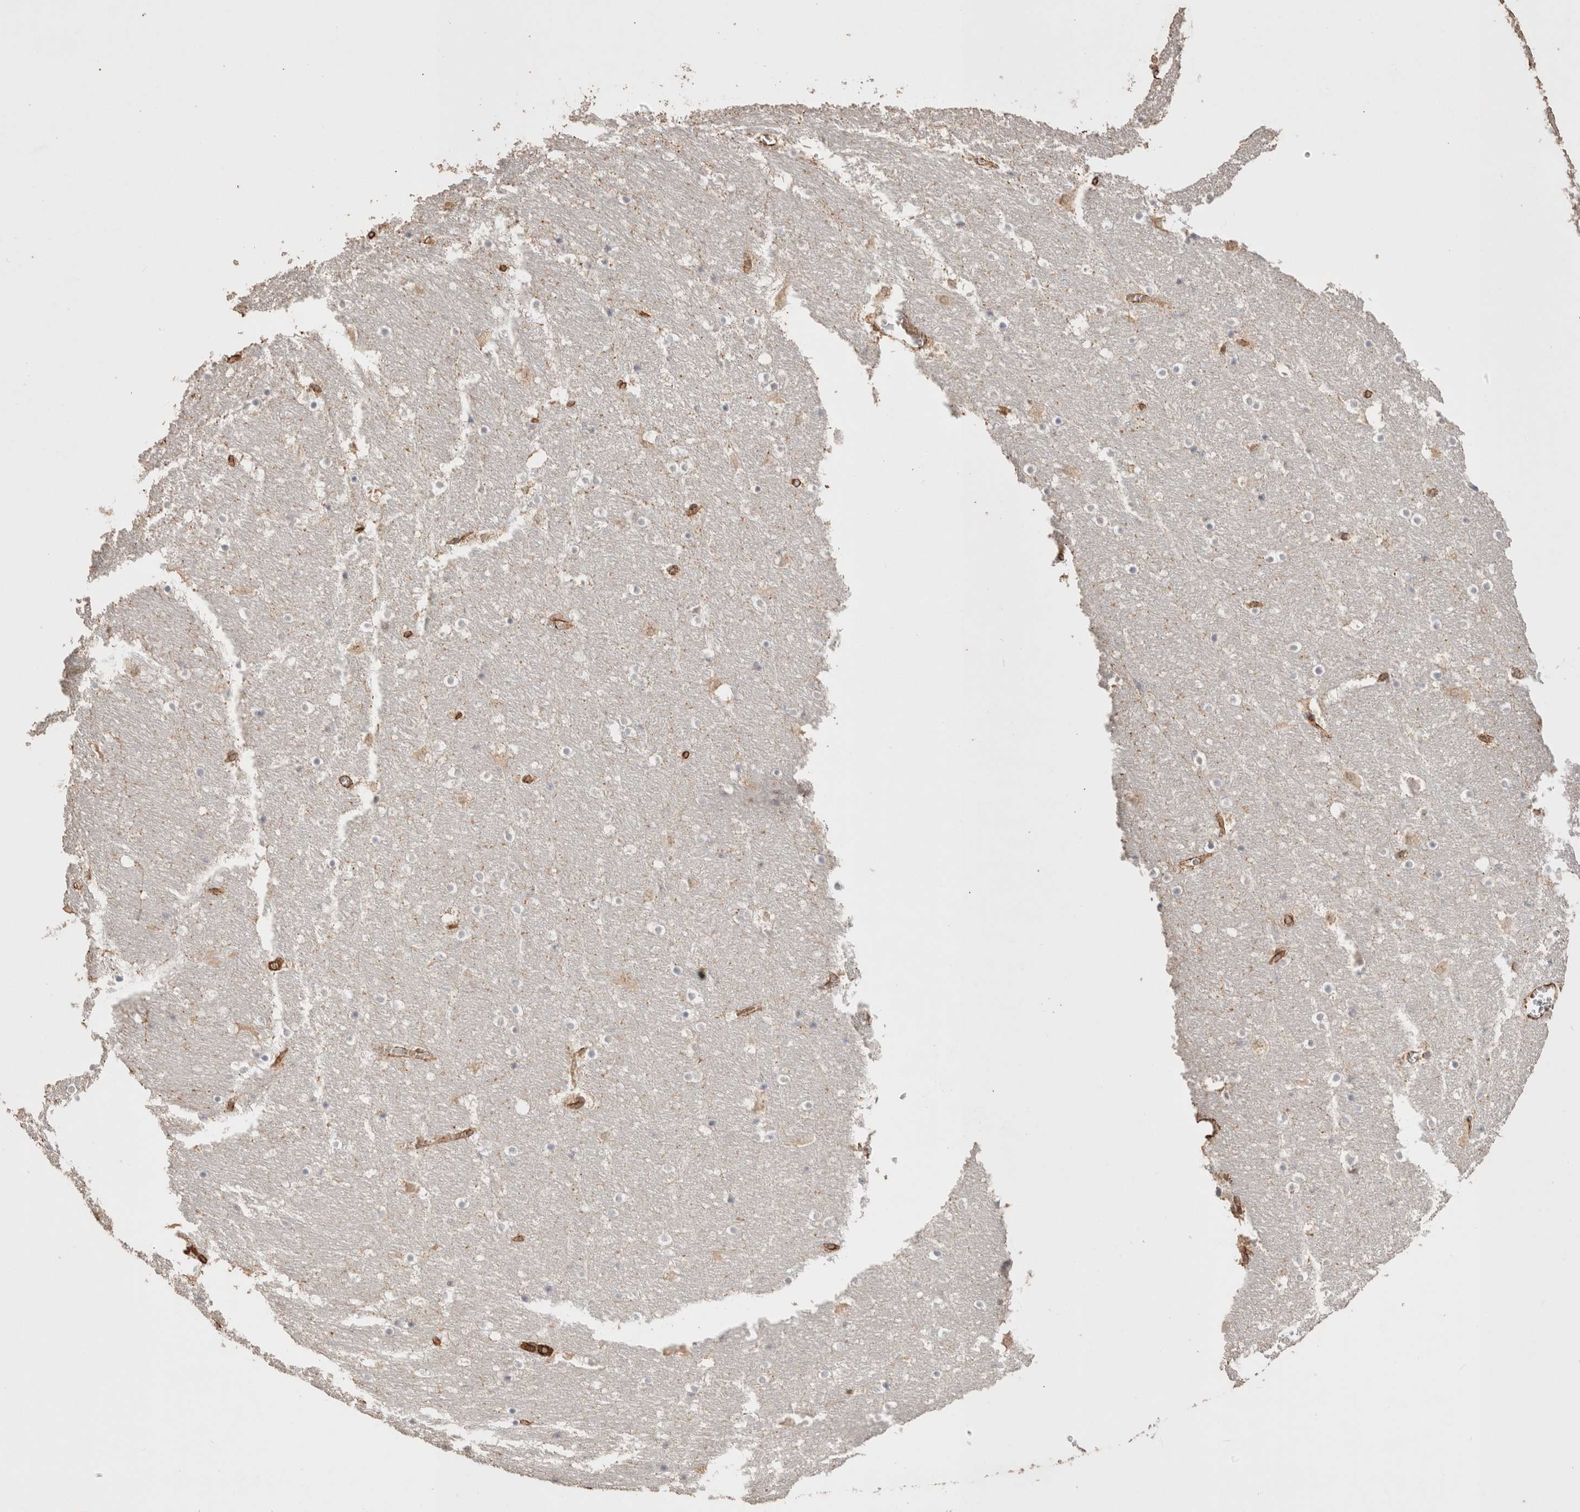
{"staining": {"intensity": "negative", "quantity": "none", "location": "none"}, "tissue": "hippocampus", "cell_type": "Glial cells", "image_type": "normal", "snomed": [{"axis": "morphology", "description": "Normal tissue, NOS"}, {"axis": "topography", "description": "Hippocampus"}], "caption": "Glial cells are negative for brown protein staining in unremarkable hippocampus.", "gene": "CAAP1", "patient": {"sex": "male", "age": 45}}